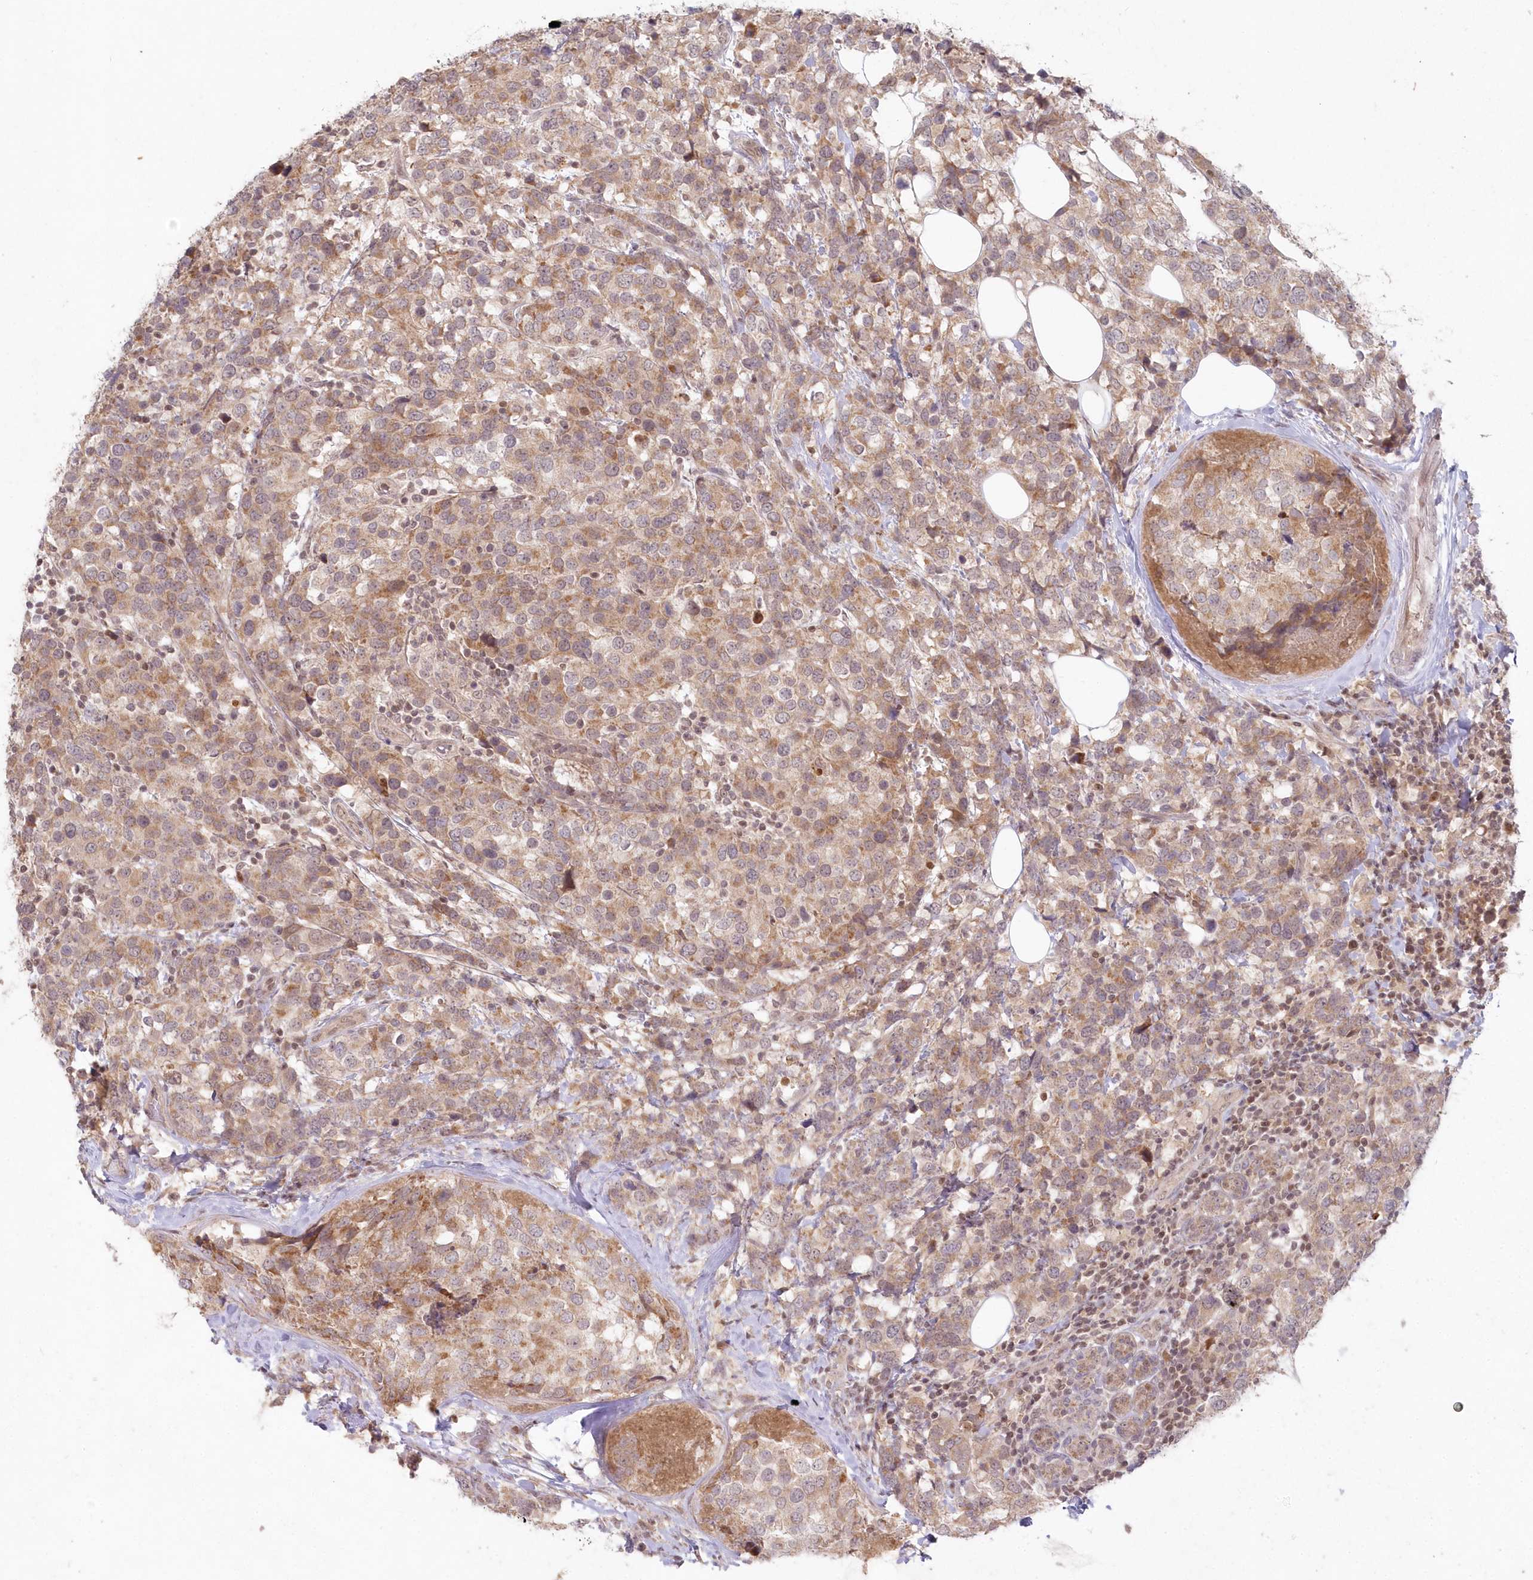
{"staining": {"intensity": "moderate", "quantity": ">75%", "location": "cytoplasmic/membranous"}, "tissue": "breast cancer", "cell_type": "Tumor cells", "image_type": "cancer", "snomed": [{"axis": "morphology", "description": "Lobular carcinoma"}, {"axis": "topography", "description": "Breast"}], "caption": "Immunohistochemistry staining of breast lobular carcinoma, which exhibits medium levels of moderate cytoplasmic/membranous staining in about >75% of tumor cells indicating moderate cytoplasmic/membranous protein staining. The staining was performed using DAB (3,3'-diaminobenzidine) (brown) for protein detection and nuclei were counterstained in hematoxylin (blue).", "gene": "ASCC1", "patient": {"sex": "female", "age": 59}}